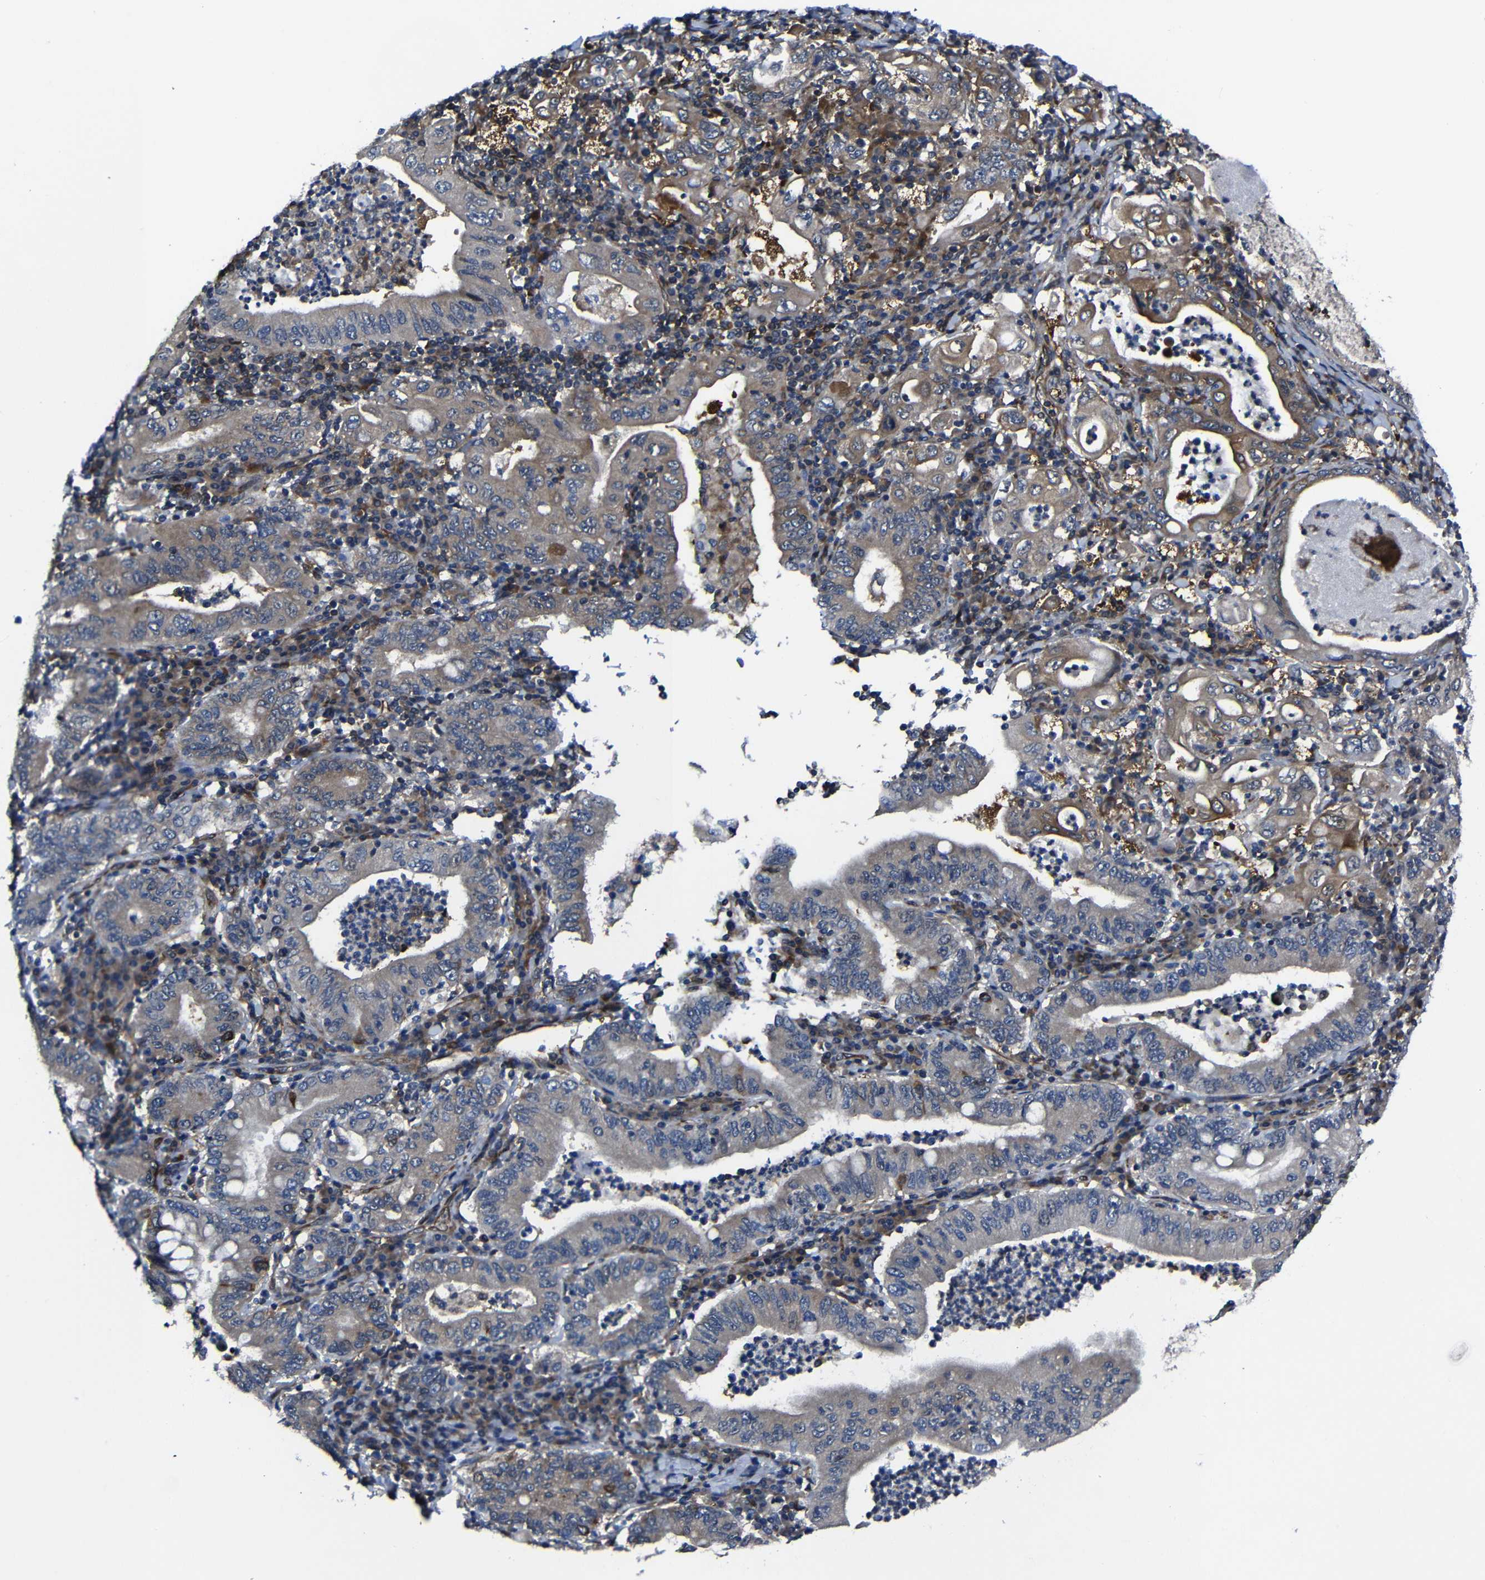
{"staining": {"intensity": "moderate", "quantity": "25%-75%", "location": "cytoplasmic/membranous"}, "tissue": "stomach cancer", "cell_type": "Tumor cells", "image_type": "cancer", "snomed": [{"axis": "morphology", "description": "Normal tissue, NOS"}, {"axis": "morphology", "description": "Adenocarcinoma, NOS"}, {"axis": "topography", "description": "Esophagus"}, {"axis": "topography", "description": "Stomach, upper"}, {"axis": "topography", "description": "Peripheral nerve tissue"}], "caption": "DAB immunohistochemical staining of stomach cancer displays moderate cytoplasmic/membranous protein expression in about 25%-75% of tumor cells.", "gene": "KIAA0513", "patient": {"sex": "male", "age": 62}}